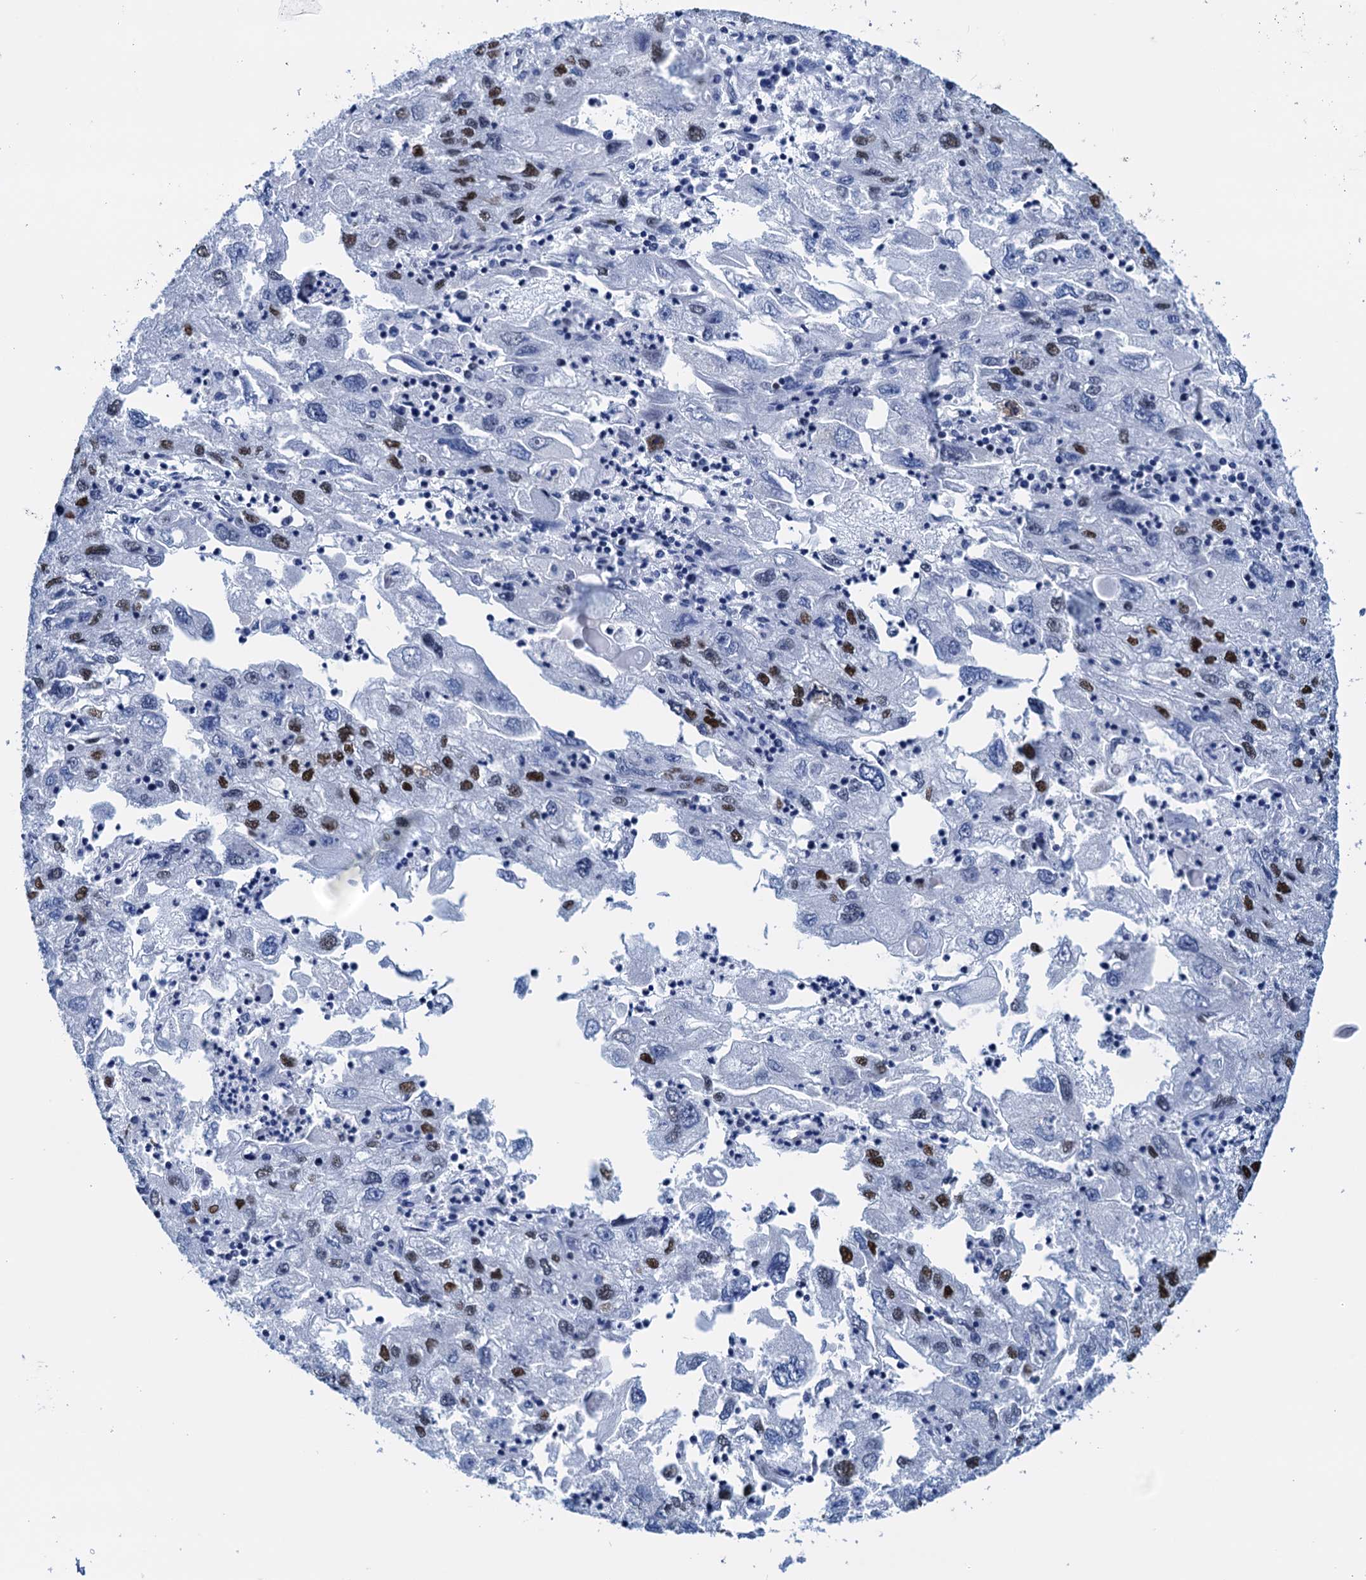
{"staining": {"intensity": "strong", "quantity": "<25%", "location": "nuclear"}, "tissue": "endometrial cancer", "cell_type": "Tumor cells", "image_type": "cancer", "snomed": [{"axis": "morphology", "description": "Adenocarcinoma, NOS"}, {"axis": "topography", "description": "Endometrium"}], "caption": "Endometrial adenocarcinoma tissue shows strong nuclear positivity in about <25% of tumor cells, visualized by immunohistochemistry.", "gene": "SLTM", "patient": {"sex": "female", "age": 49}}